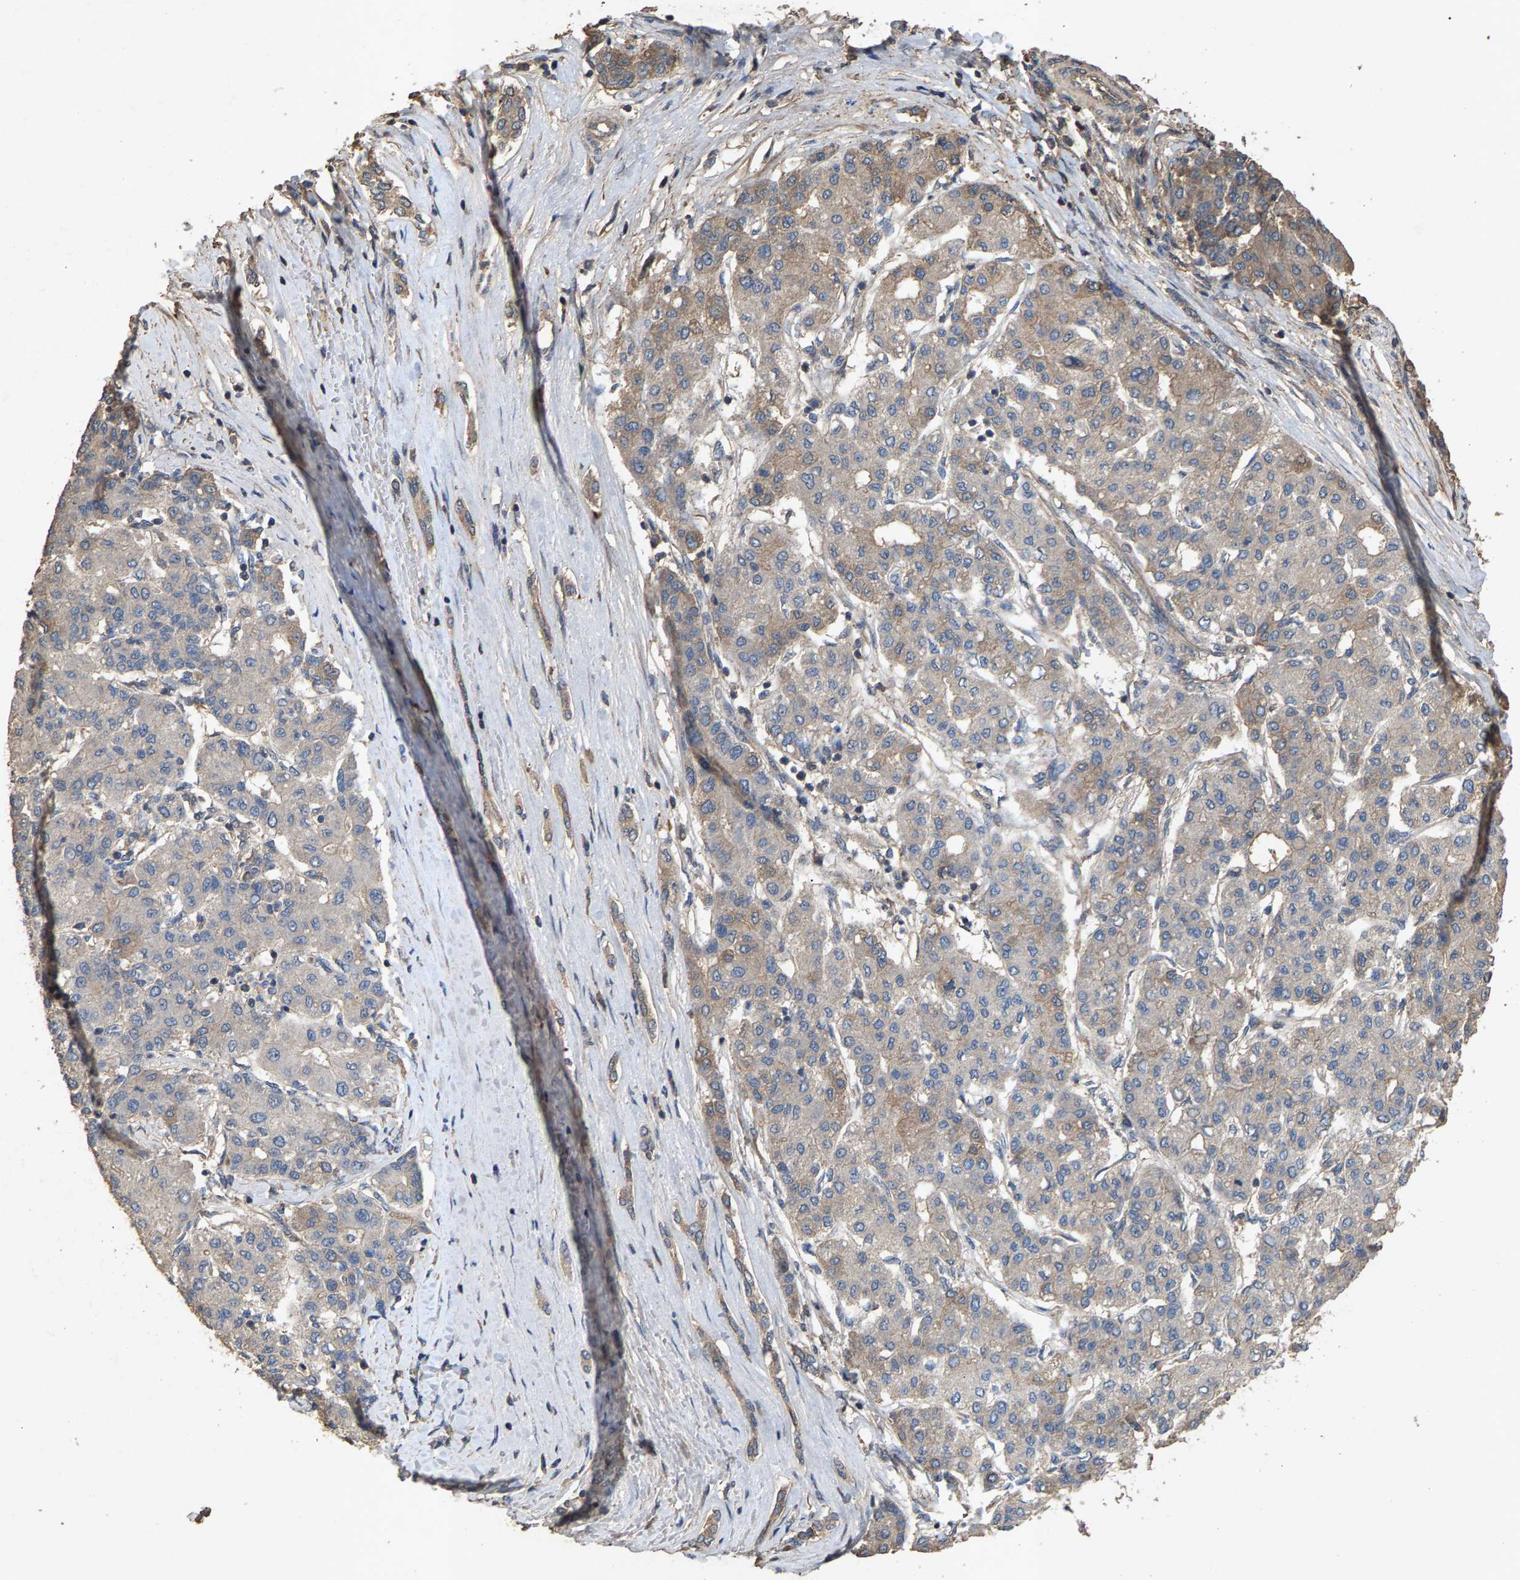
{"staining": {"intensity": "weak", "quantity": "<25%", "location": "cytoplasmic/membranous"}, "tissue": "liver cancer", "cell_type": "Tumor cells", "image_type": "cancer", "snomed": [{"axis": "morphology", "description": "Carcinoma, Hepatocellular, NOS"}, {"axis": "topography", "description": "Liver"}], "caption": "An immunohistochemistry micrograph of hepatocellular carcinoma (liver) is shown. There is no staining in tumor cells of hepatocellular carcinoma (liver). The staining is performed using DAB brown chromogen with nuclei counter-stained in using hematoxylin.", "gene": "HTRA3", "patient": {"sex": "male", "age": 65}}